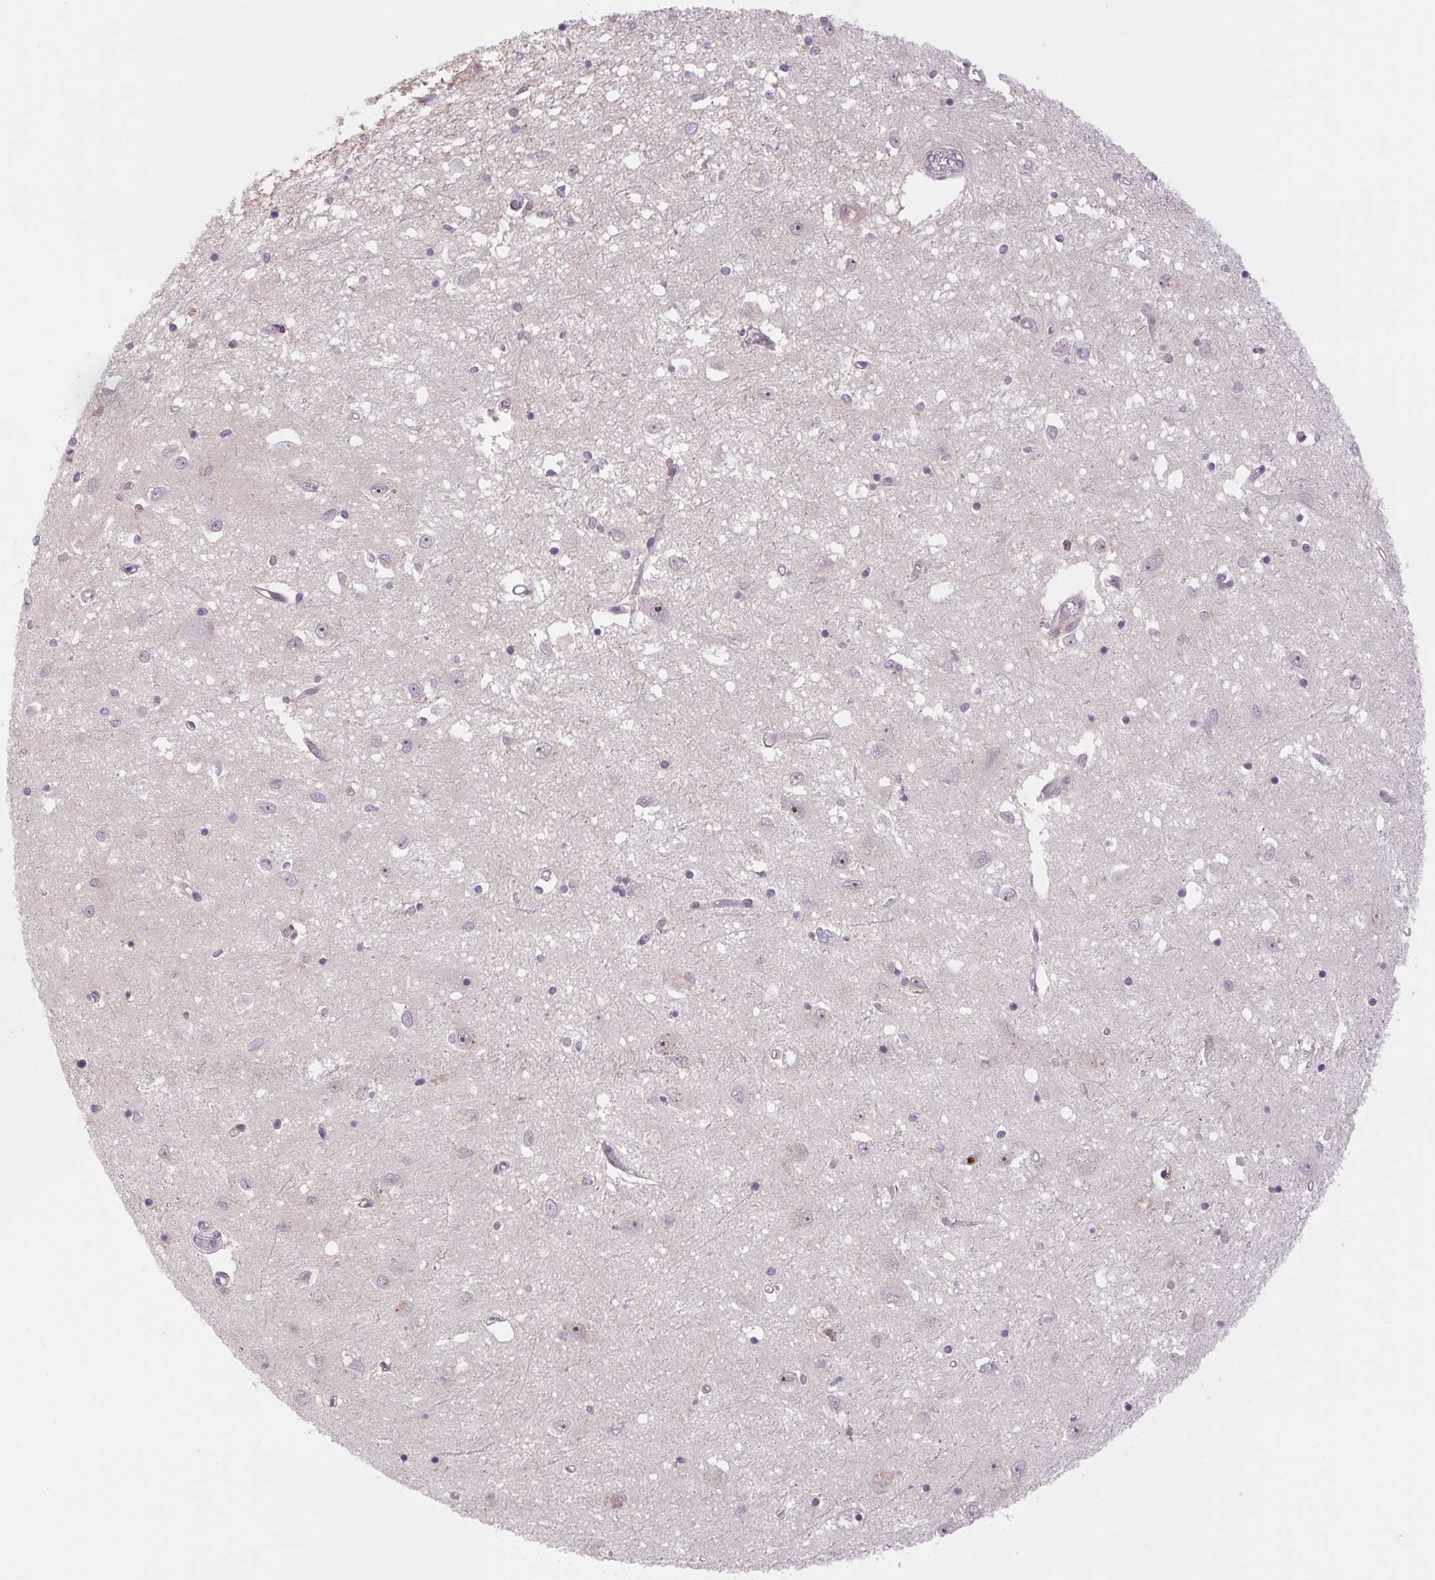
{"staining": {"intensity": "weak", "quantity": "<25%", "location": "cytoplasmic/membranous,nuclear"}, "tissue": "caudate", "cell_type": "Glial cells", "image_type": "normal", "snomed": [{"axis": "morphology", "description": "Normal tissue, NOS"}, {"axis": "topography", "description": "Lateral ventricle wall"}], "caption": "Immunohistochemical staining of normal caudate displays no significant positivity in glial cells. (Stains: DAB immunohistochemistry with hematoxylin counter stain, Microscopy: brightfield microscopy at high magnification).", "gene": "SGF29", "patient": {"sex": "male", "age": 70}}